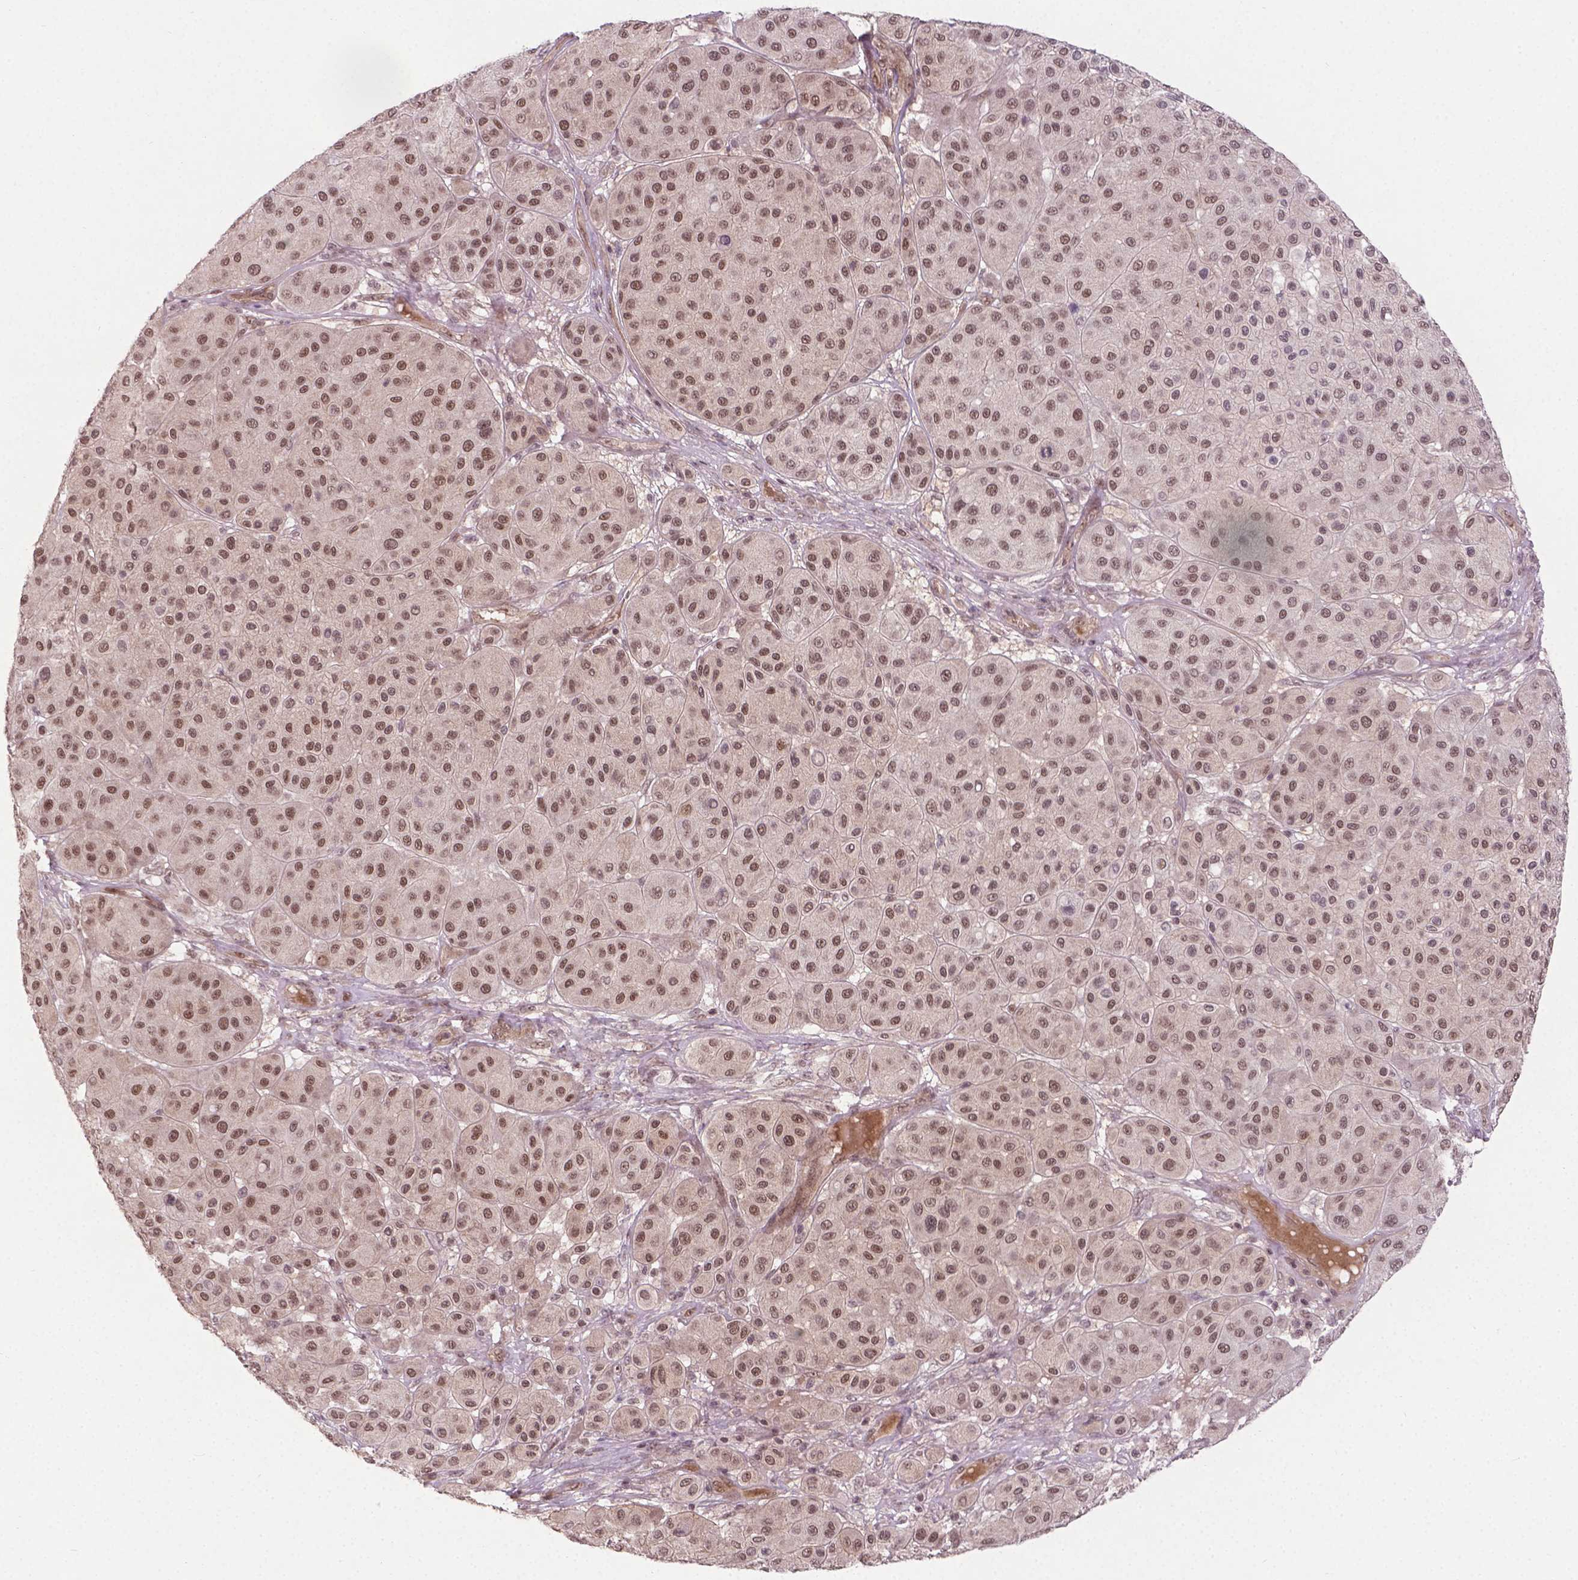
{"staining": {"intensity": "moderate", "quantity": ">75%", "location": "nuclear"}, "tissue": "melanoma", "cell_type": "Tumor cells", "image_type": "cancer", "snomed": [{"axis": "morphology", "description": "Malignant melanoma, Metastatic site"}, {"axis": "topography", "description": "Smooth muscle"}], "caption": "Moderate nuclear protein expression is present in about >75% of tumor cells in melanoma. (DAB (3,3'-diaminobenzidine) IHC, brown staining for protein, blue staining for nuclei).", "gene": "ANKRD54", "patient": {"sex": "male", "age": 41}}